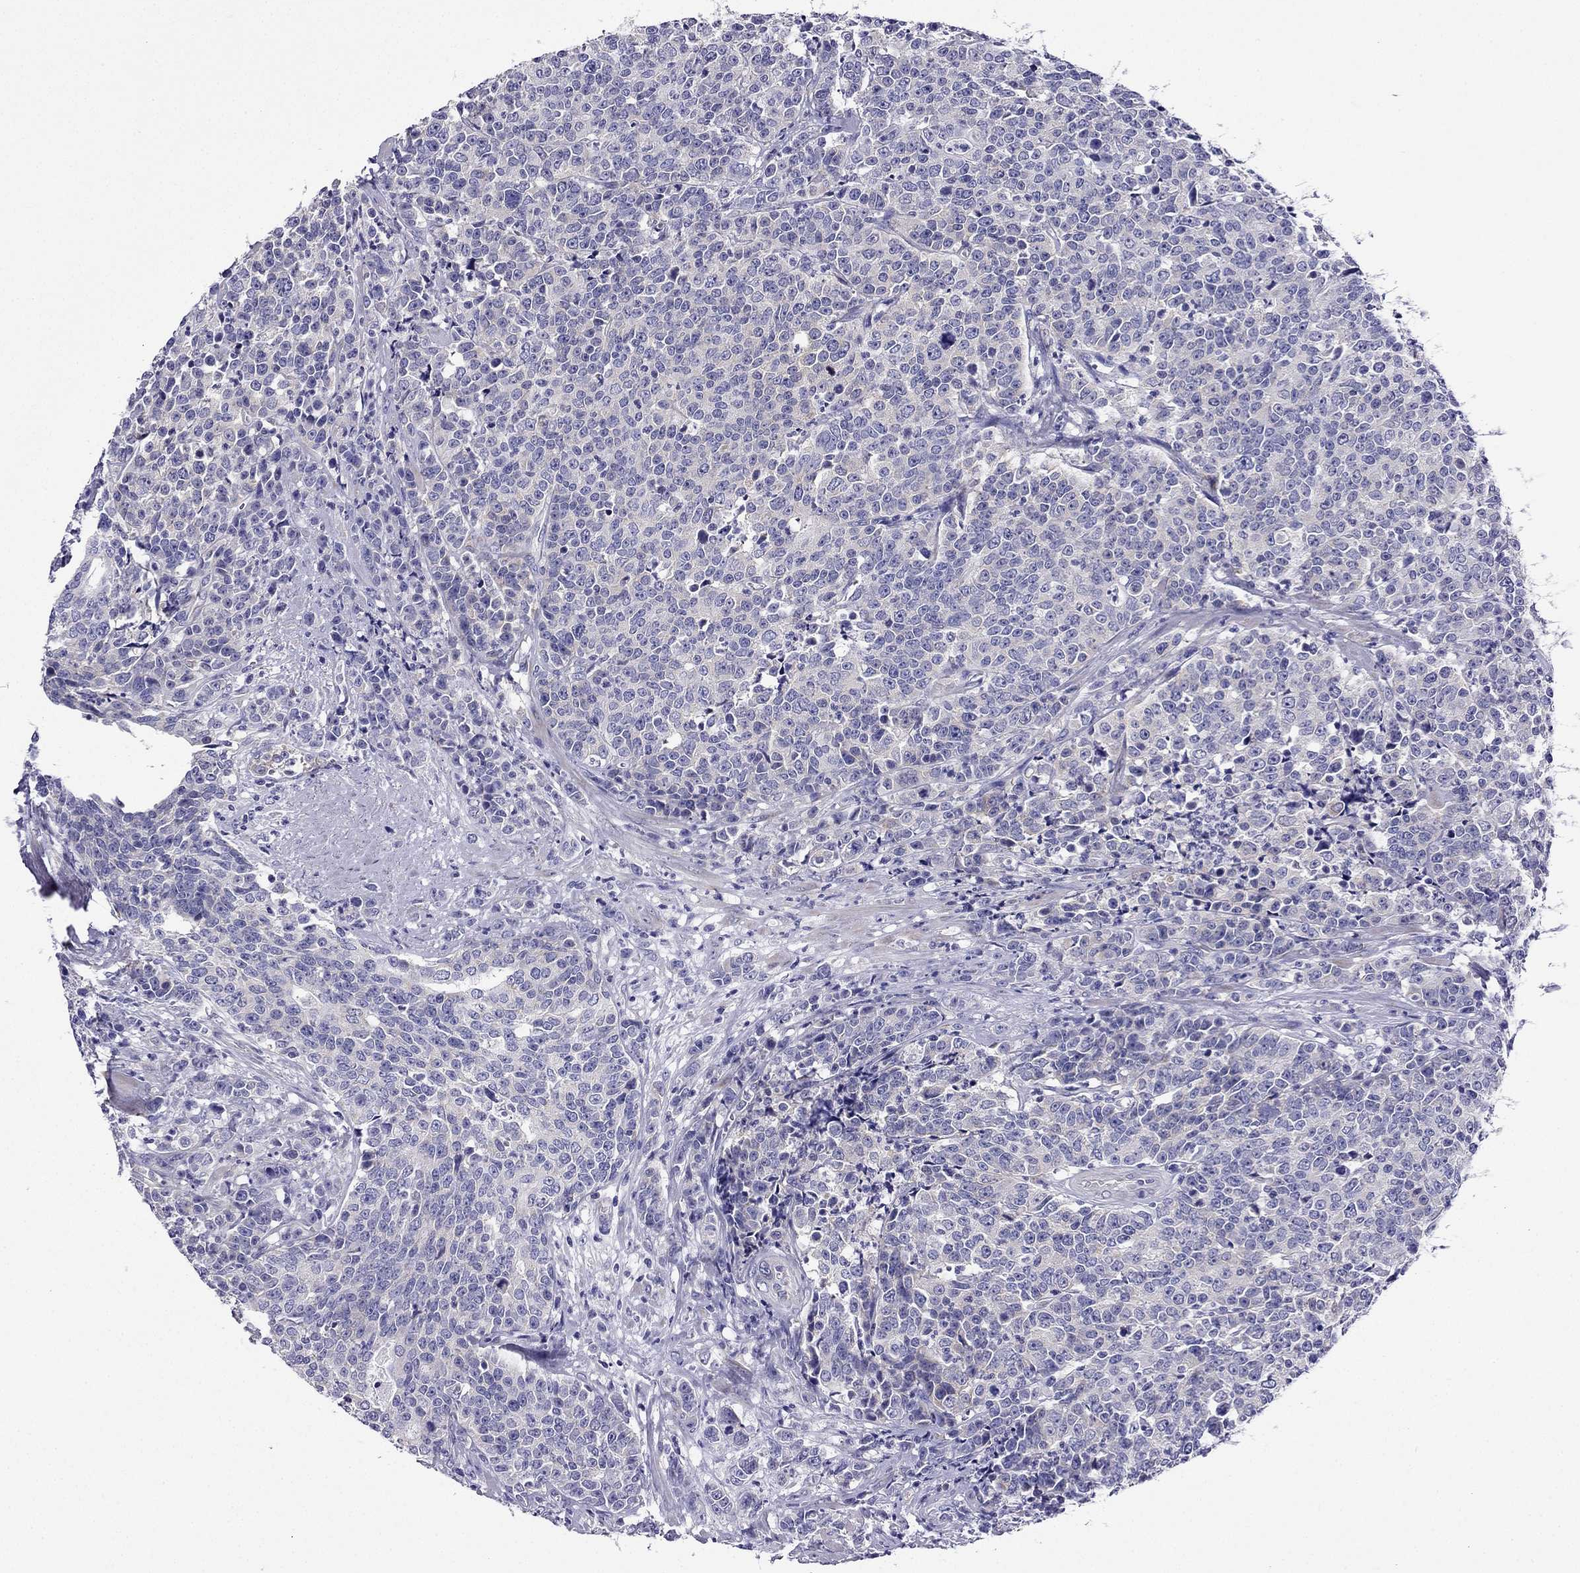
{"staining": {"intensity": "negative", "quantity": "none", "location": "none"}, "tissue": "prostate cancer", "cell_type": "Tumor cells", "image_type": "cancer", "snomed": [{"axis": "morphology", "description": "Adenocarcinoma, NOS"}, {"axis": "topography", "description": "Prostate"}], "caption": "Tumor cells show no significant staining in prostate cancer.", "gene": "KIF5A", "patient": {"sex": "male", "age": 67}}